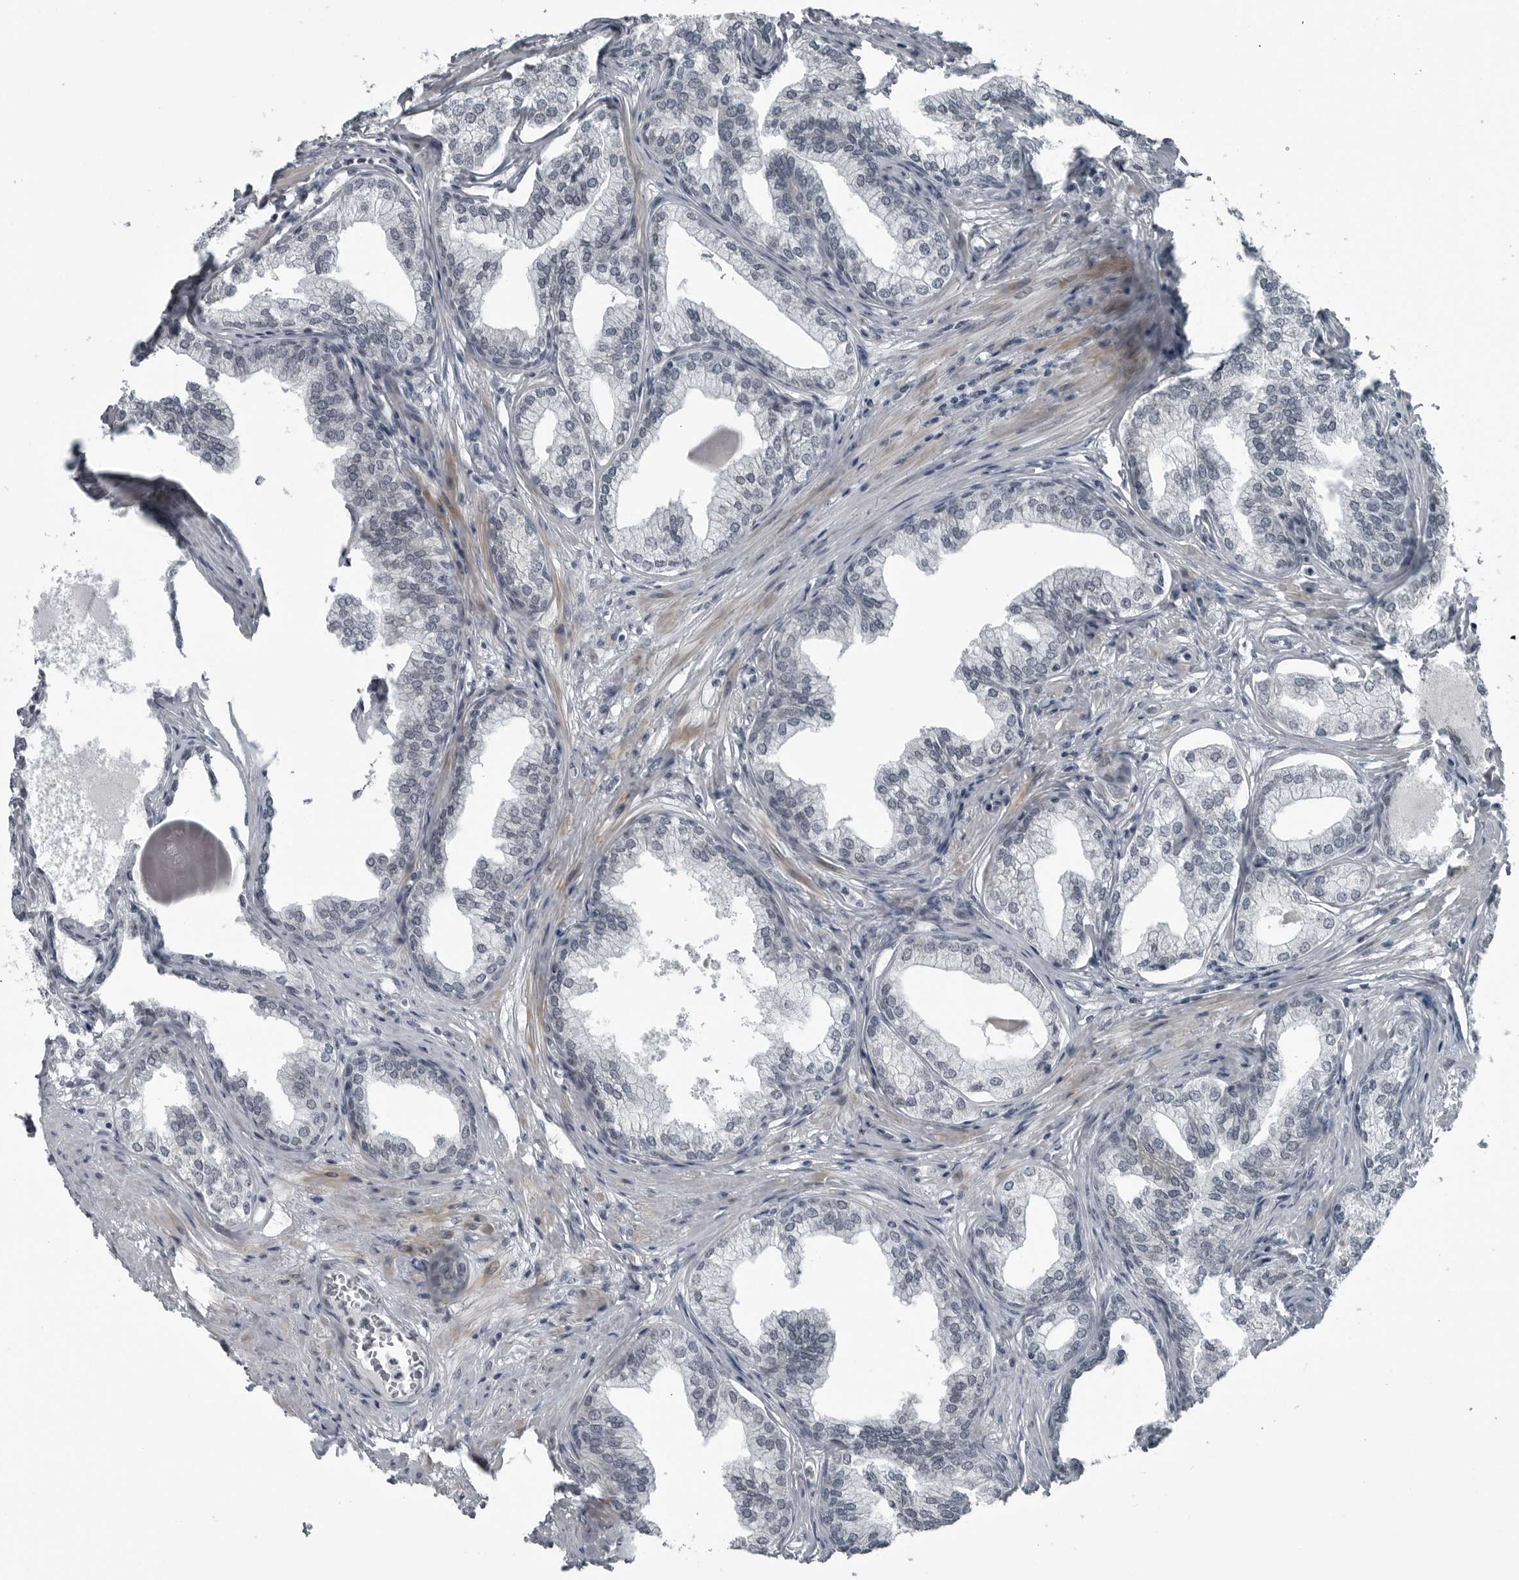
{"staining": {"intensity": "negative", "quantity": "none", "location": "none"}, "tissue": "prostate", "cell_type": "Glandular cells", "image_type": "normal", "snomed": [{"axis": "morphology", "description": "Normal tissue, NOS"}, {"axis": "morphology", "description": "Urothelial carcinoma, Low grade"}, {"axis": "topography", "description": "Urinary bladder"}, {"axis": "topography", "description": "Prostate"}], "caption": "Immunohistochemical staining of benign prostate reveals no significant expression in glandular cells. (DAB immunohistochemistry (IHC), high magnification).", "gene": "DNAAF11", "patient": {"sex": "male", "age": 60}}